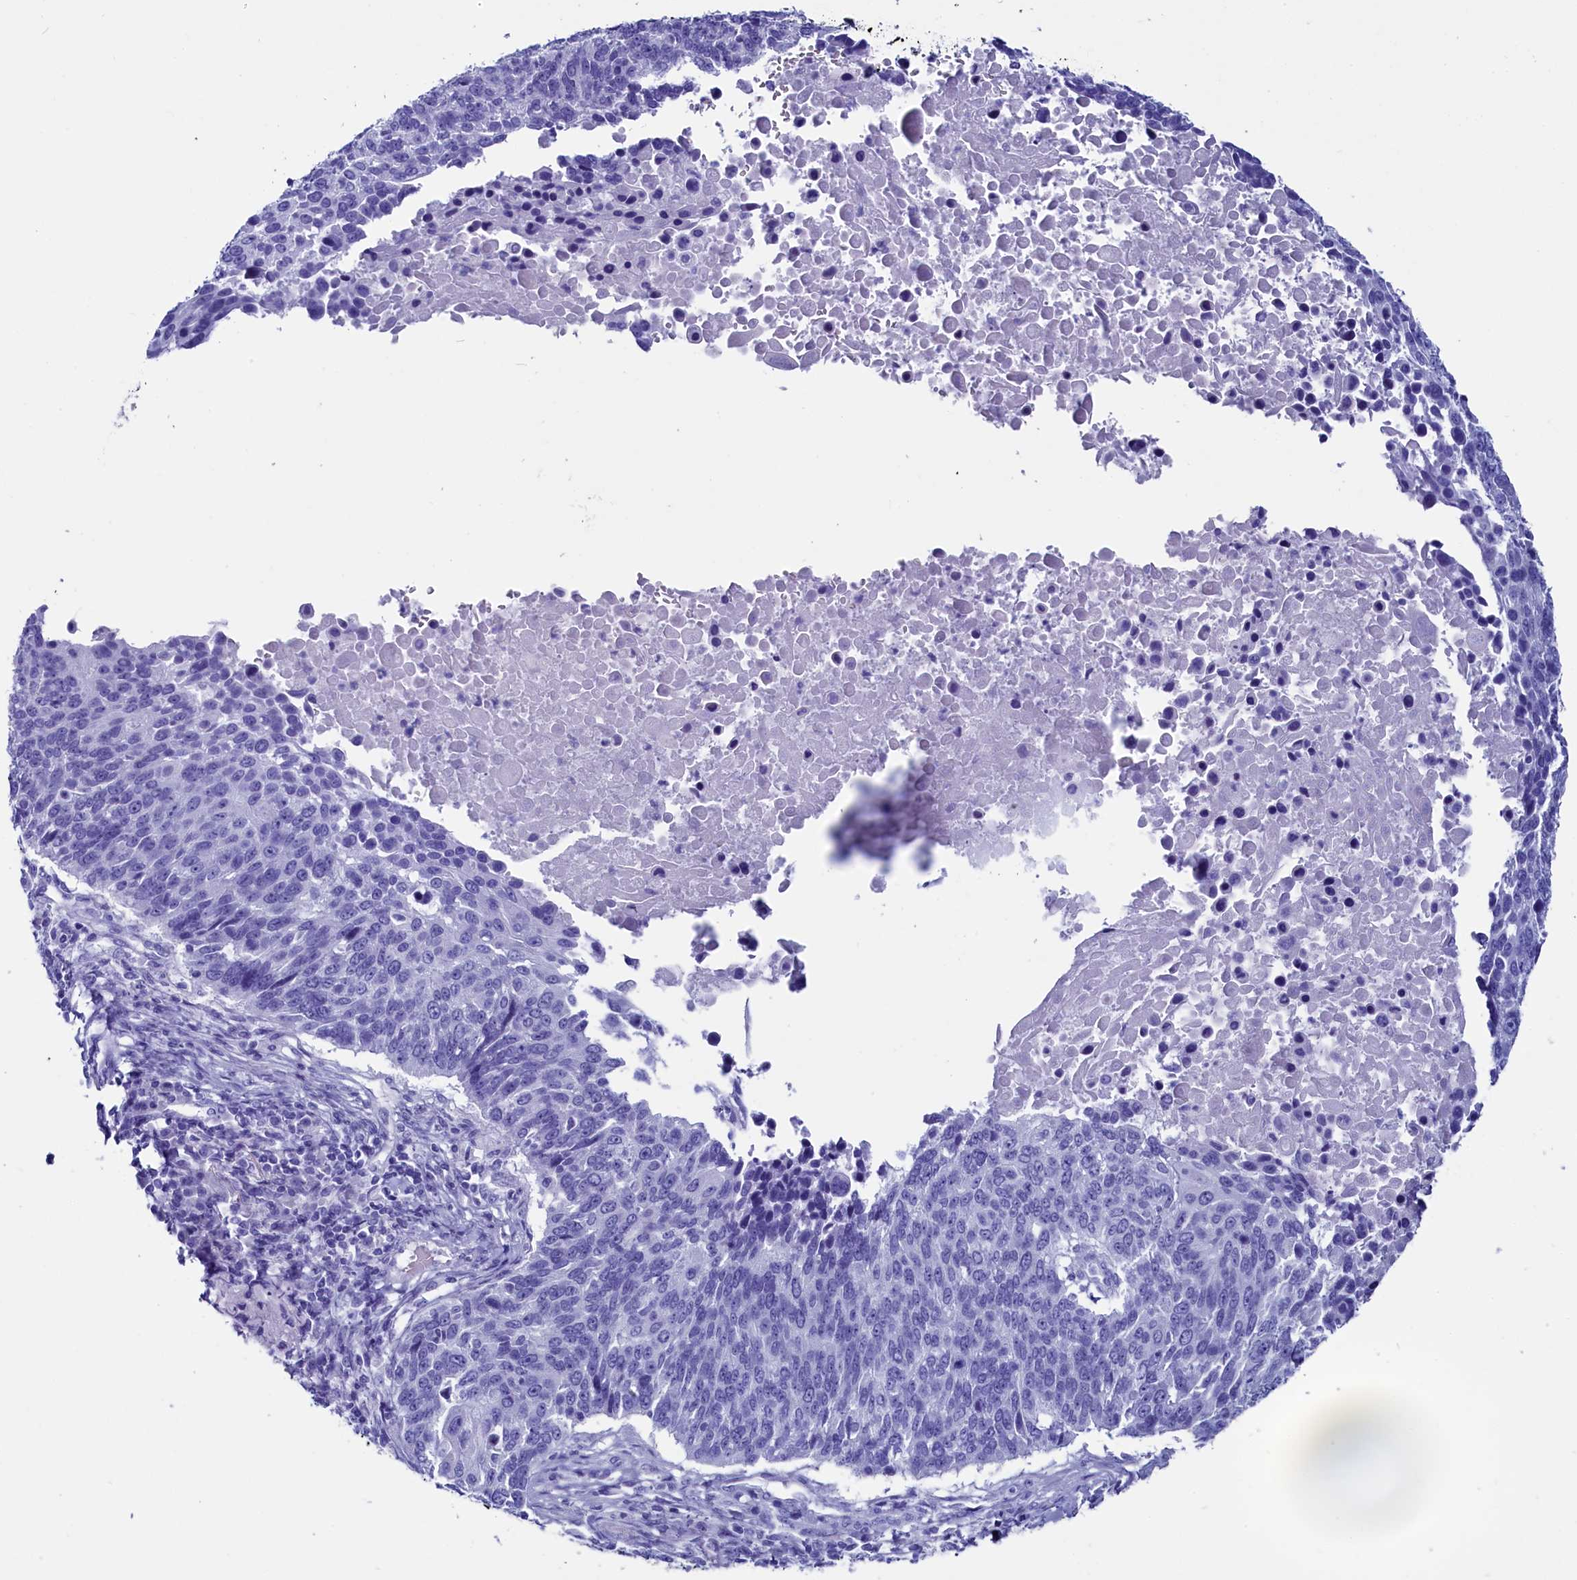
{"staining": {"intensity": "negative", "quantity": "none", "location": "none"}, "tissue": "lung cancer", "cell_type": "Tumor cells", "image_type": "cancer", "snomed": [{"axis": "morphology", "description": "Normal tissue, NOS"}, {"axis": "morphology", "description": "Squamous cell carcinoma, NOS"}, {"axis": "topography", "description": "Lymph node"}, {"axis": "topography", "description": "Lung"}], "caption": "An IHC photomicrograph of lung squamous cell carcinoma is shown. There is no staining in tumor cells of lung squamous cell carcinoma.", "gene": "ANKRD29", "patient": {"sex": "male", "age": 66}}